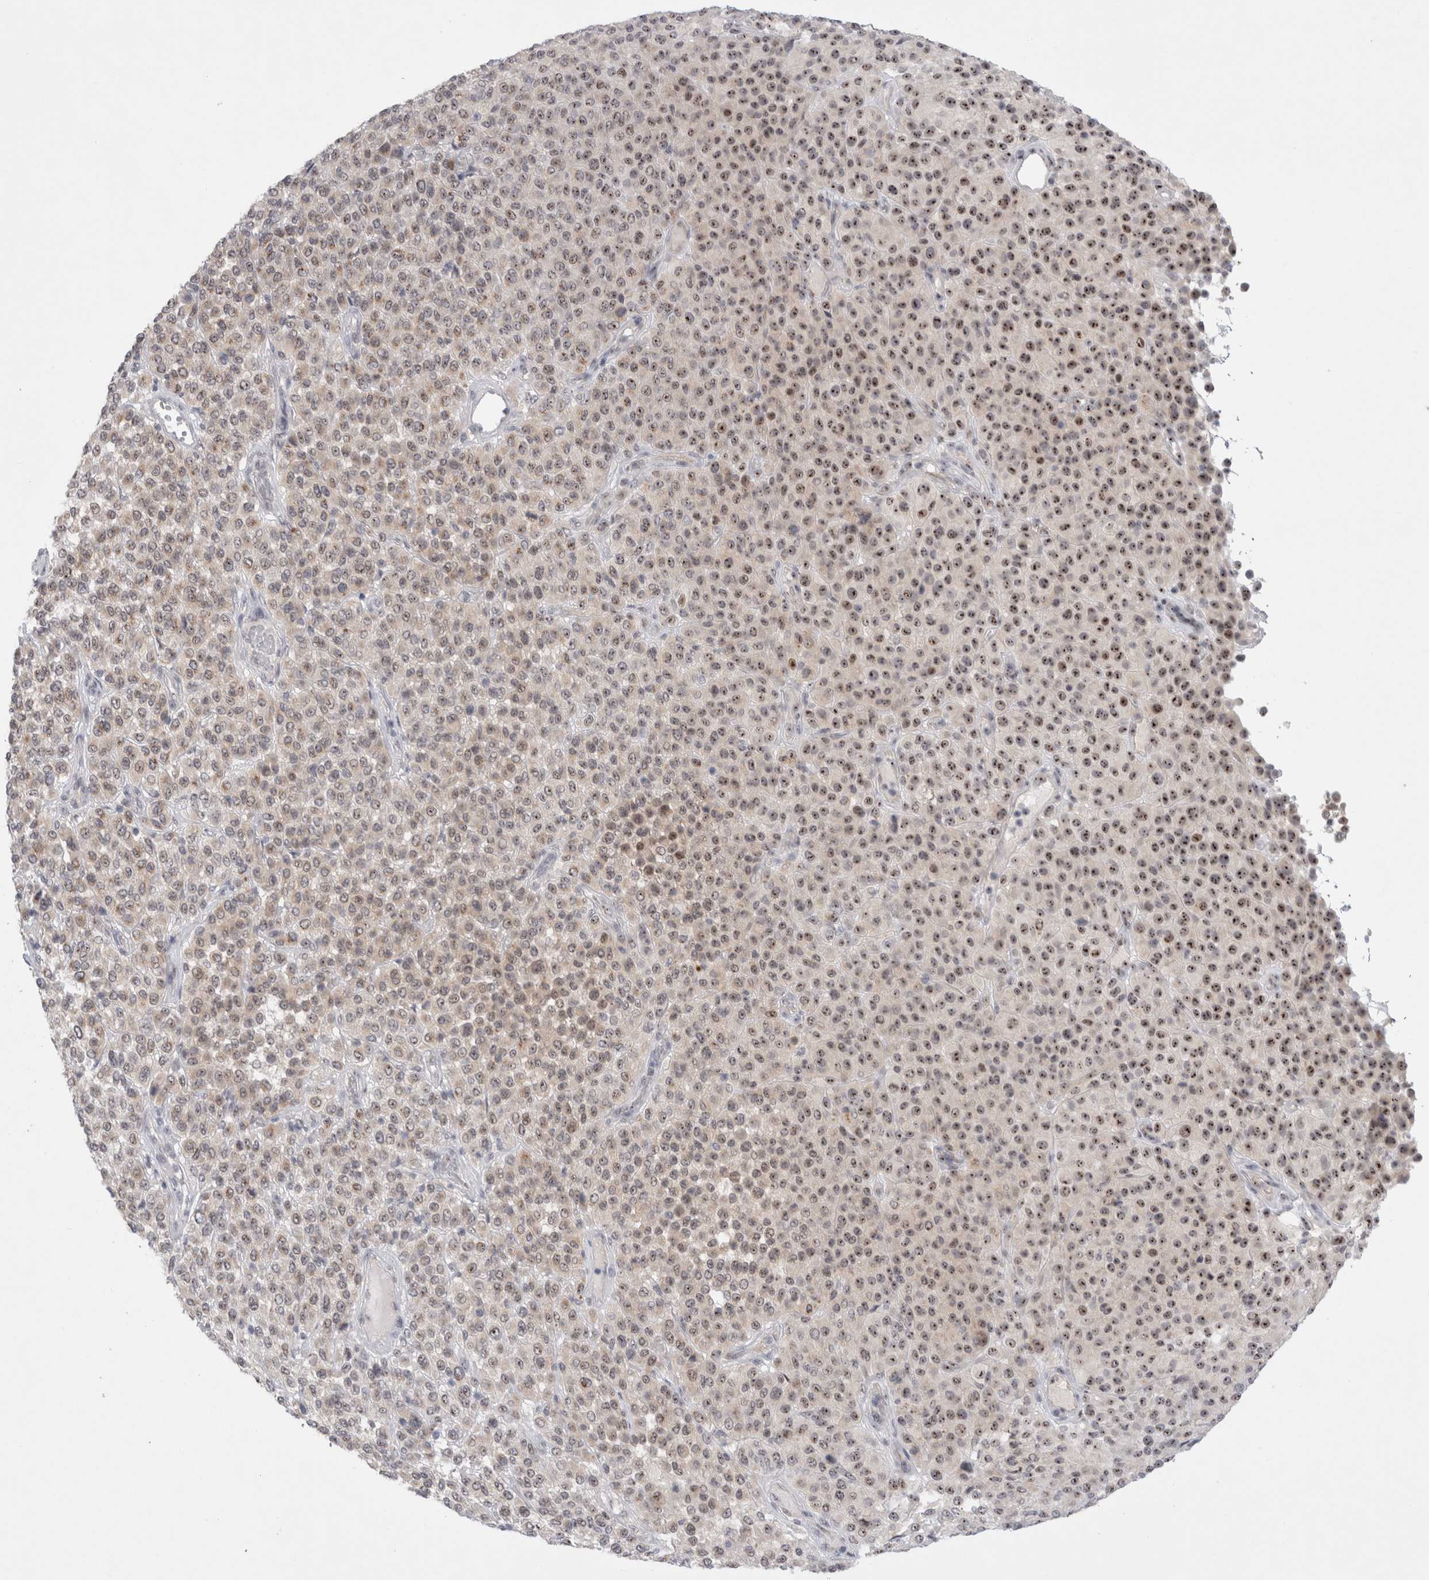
{"staining": {"intensity": "moderate", "quantity": ">75%", "location": "nuclear"}, "tissue": "melanoma", "cell_type": "Tumor cells", "image_type": "cancer", "snomed": [{"axis": "morphology", "description": "Malignant melanoma, Metastatic site"}, {"axis": "topography", "description": "Pancreas"}], "caption": "Brown immunohistochemical staining in melanoma demonstrates moderate nuclear positivity in about >75% of tumor cells.", "gene": "CERS5", "patient": {"sex": "female", "age": 30}}